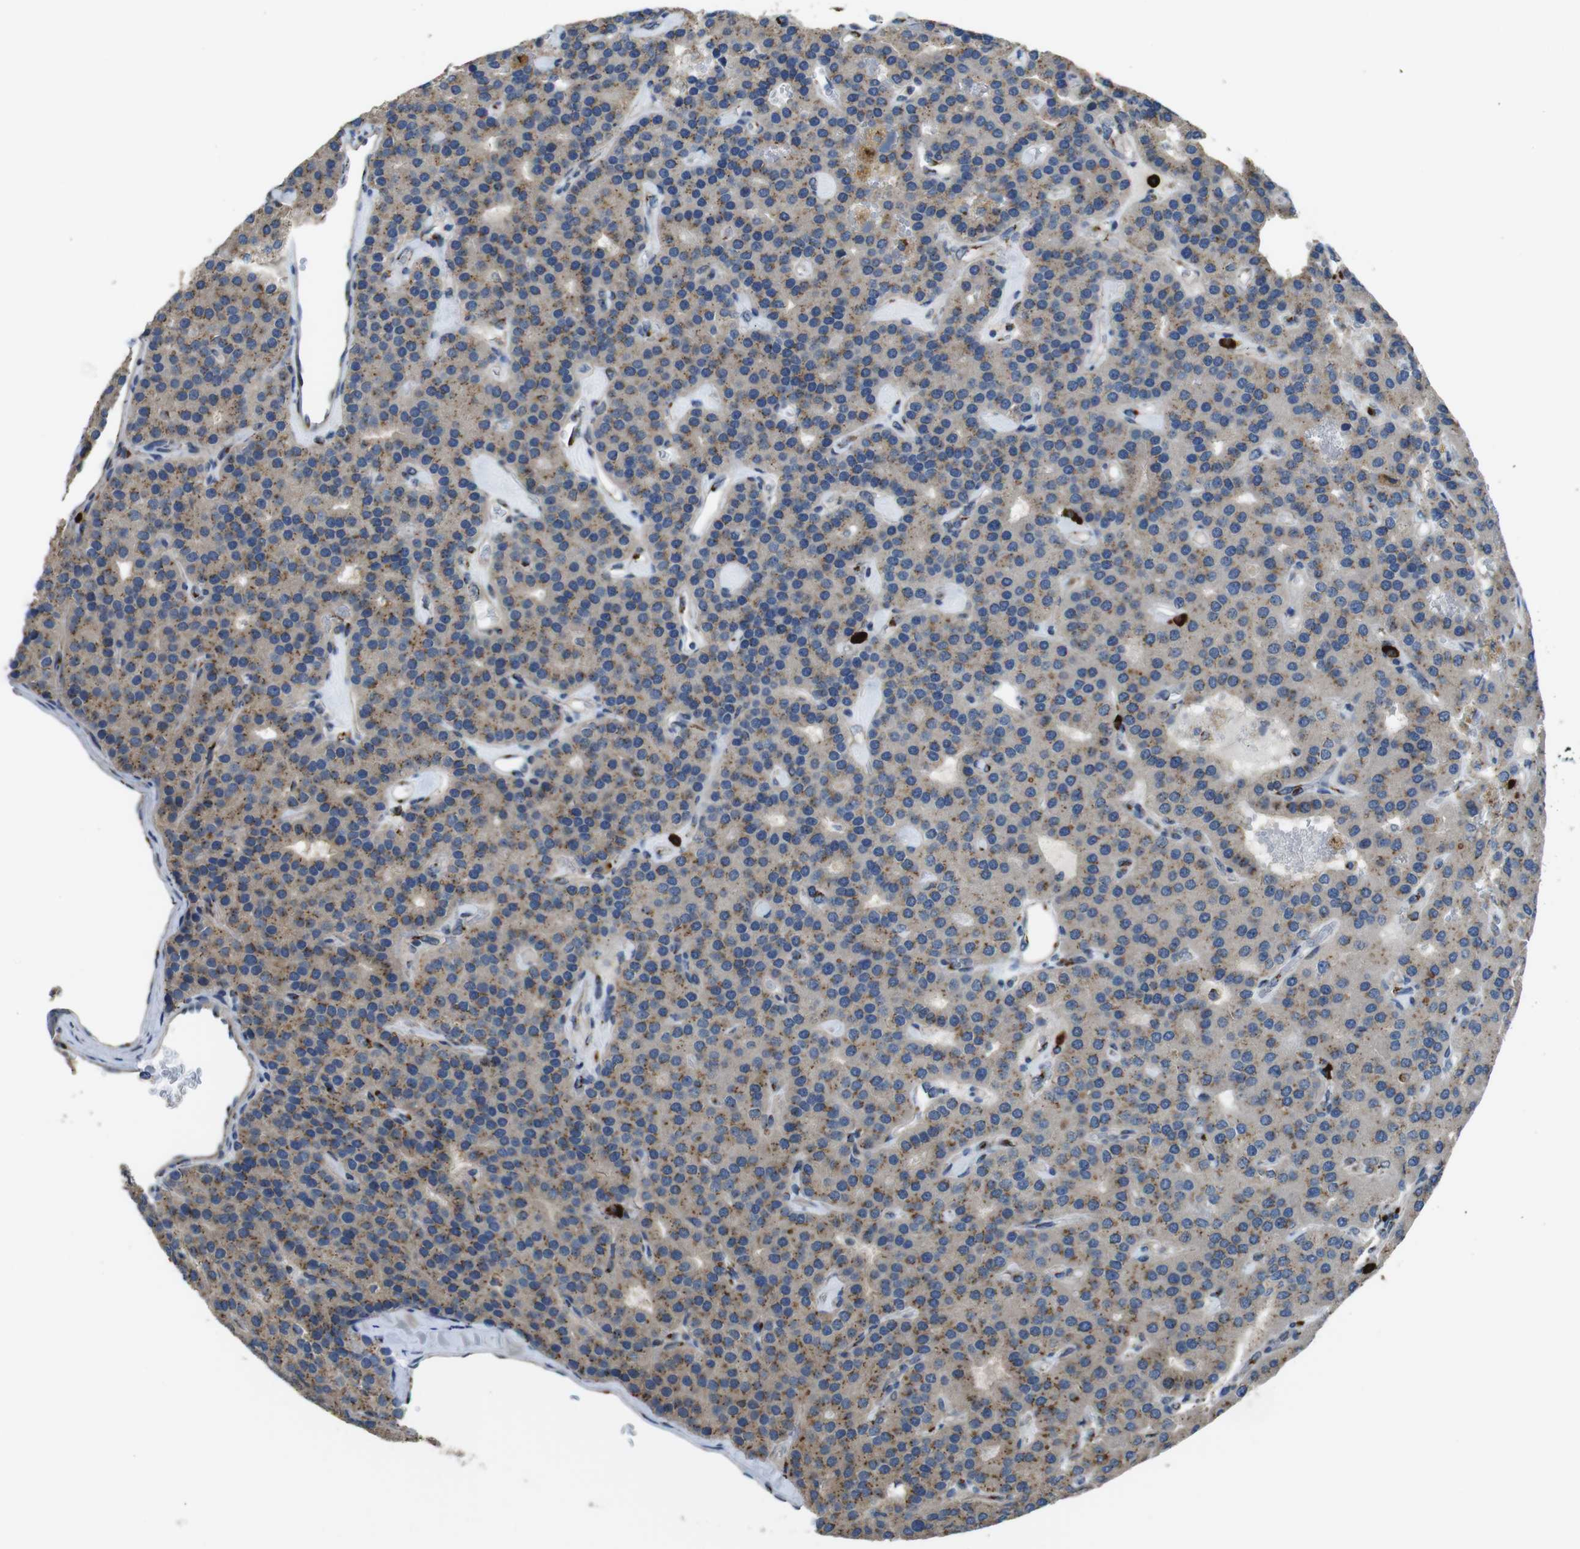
{"staining": {"intensity": "moderate", "quantity": ">75%", "location": "cytoplasmic/membranous"}, "tissue": "parathyroid gland", "cell_type": "Glandular cells", "image_type": "normal", "snomed": [{"axis": "morphology", "description": "Normal tissue, NOS"}, {"axis": "morphology", "description": "Adenoma, NOS"}, {"axis": "topography", "description": "Parathyroid gland"}], "caption": "Immunohistochemistry (IHC) histopathology image of normal parathyroid gland: parathyroid gland stained using IHC shows medium levels of moderate protein expression localized specifically in the cytoplasmic/membranous of glandular cells, appearing as a cytoplasmic/membranous brown color.", "gene": "RAB6A", "patient": {"sex": "female", "age": 86}}